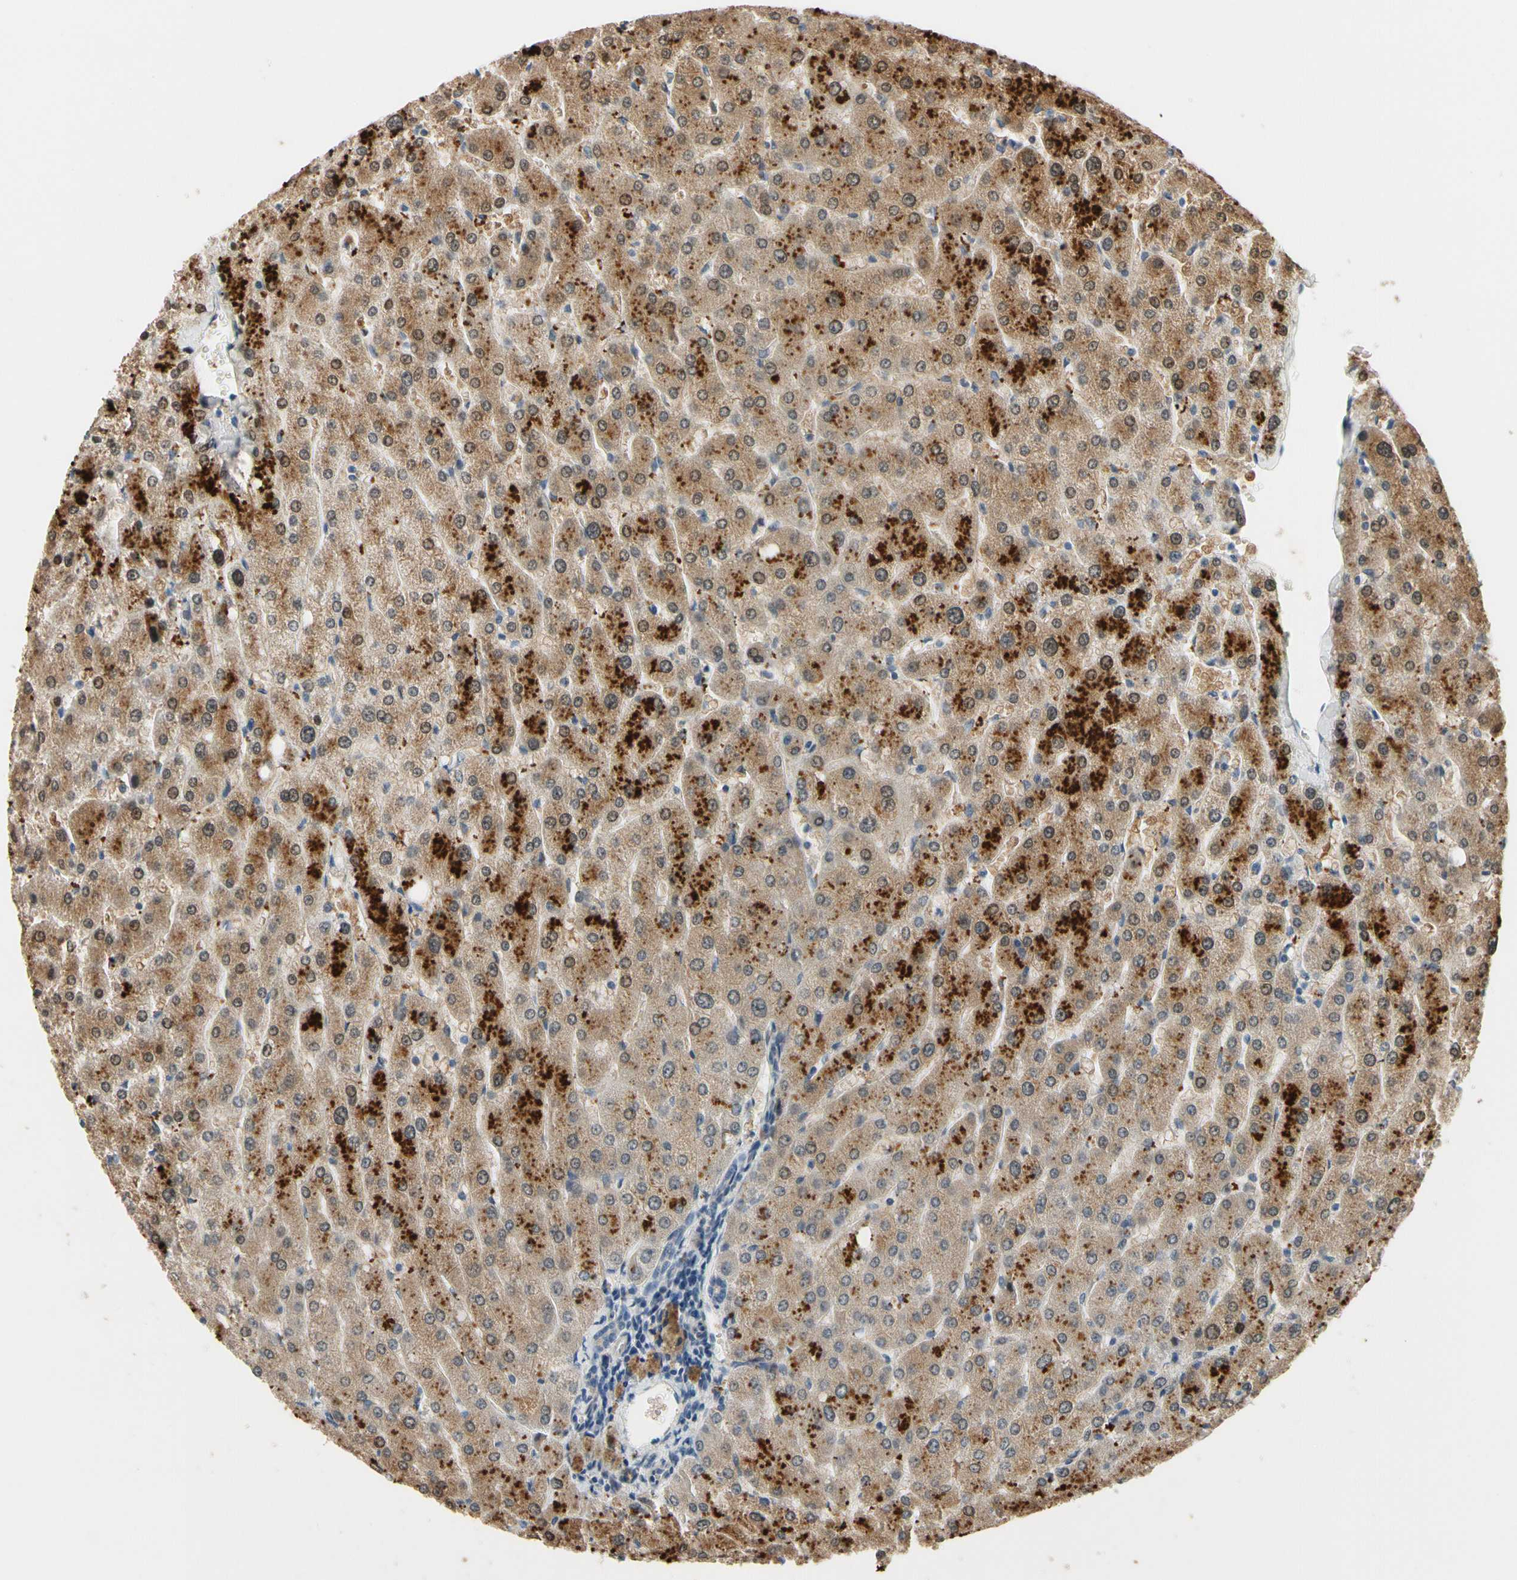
{"staining": {"intensity": "weak", "quantity": ">75%", "location": "cytoplasmic/membranous"}, "tissue": "liver", "cell_type": "Cholangiocytes", "image_type": "normal", "snomed": [{"axis": "morphology", "description": "Normal tissue, NOS"}, {"axis": "topography", "description": "Liver"}], "caption": "Brown immunohistochemical staining in benign liver demonstrates weak cytoplasmic/membranous positivity in about >75% of cholangiocytes.", "gene": "SLC27A6", "patient": {"sex": "male", "age": 55}}